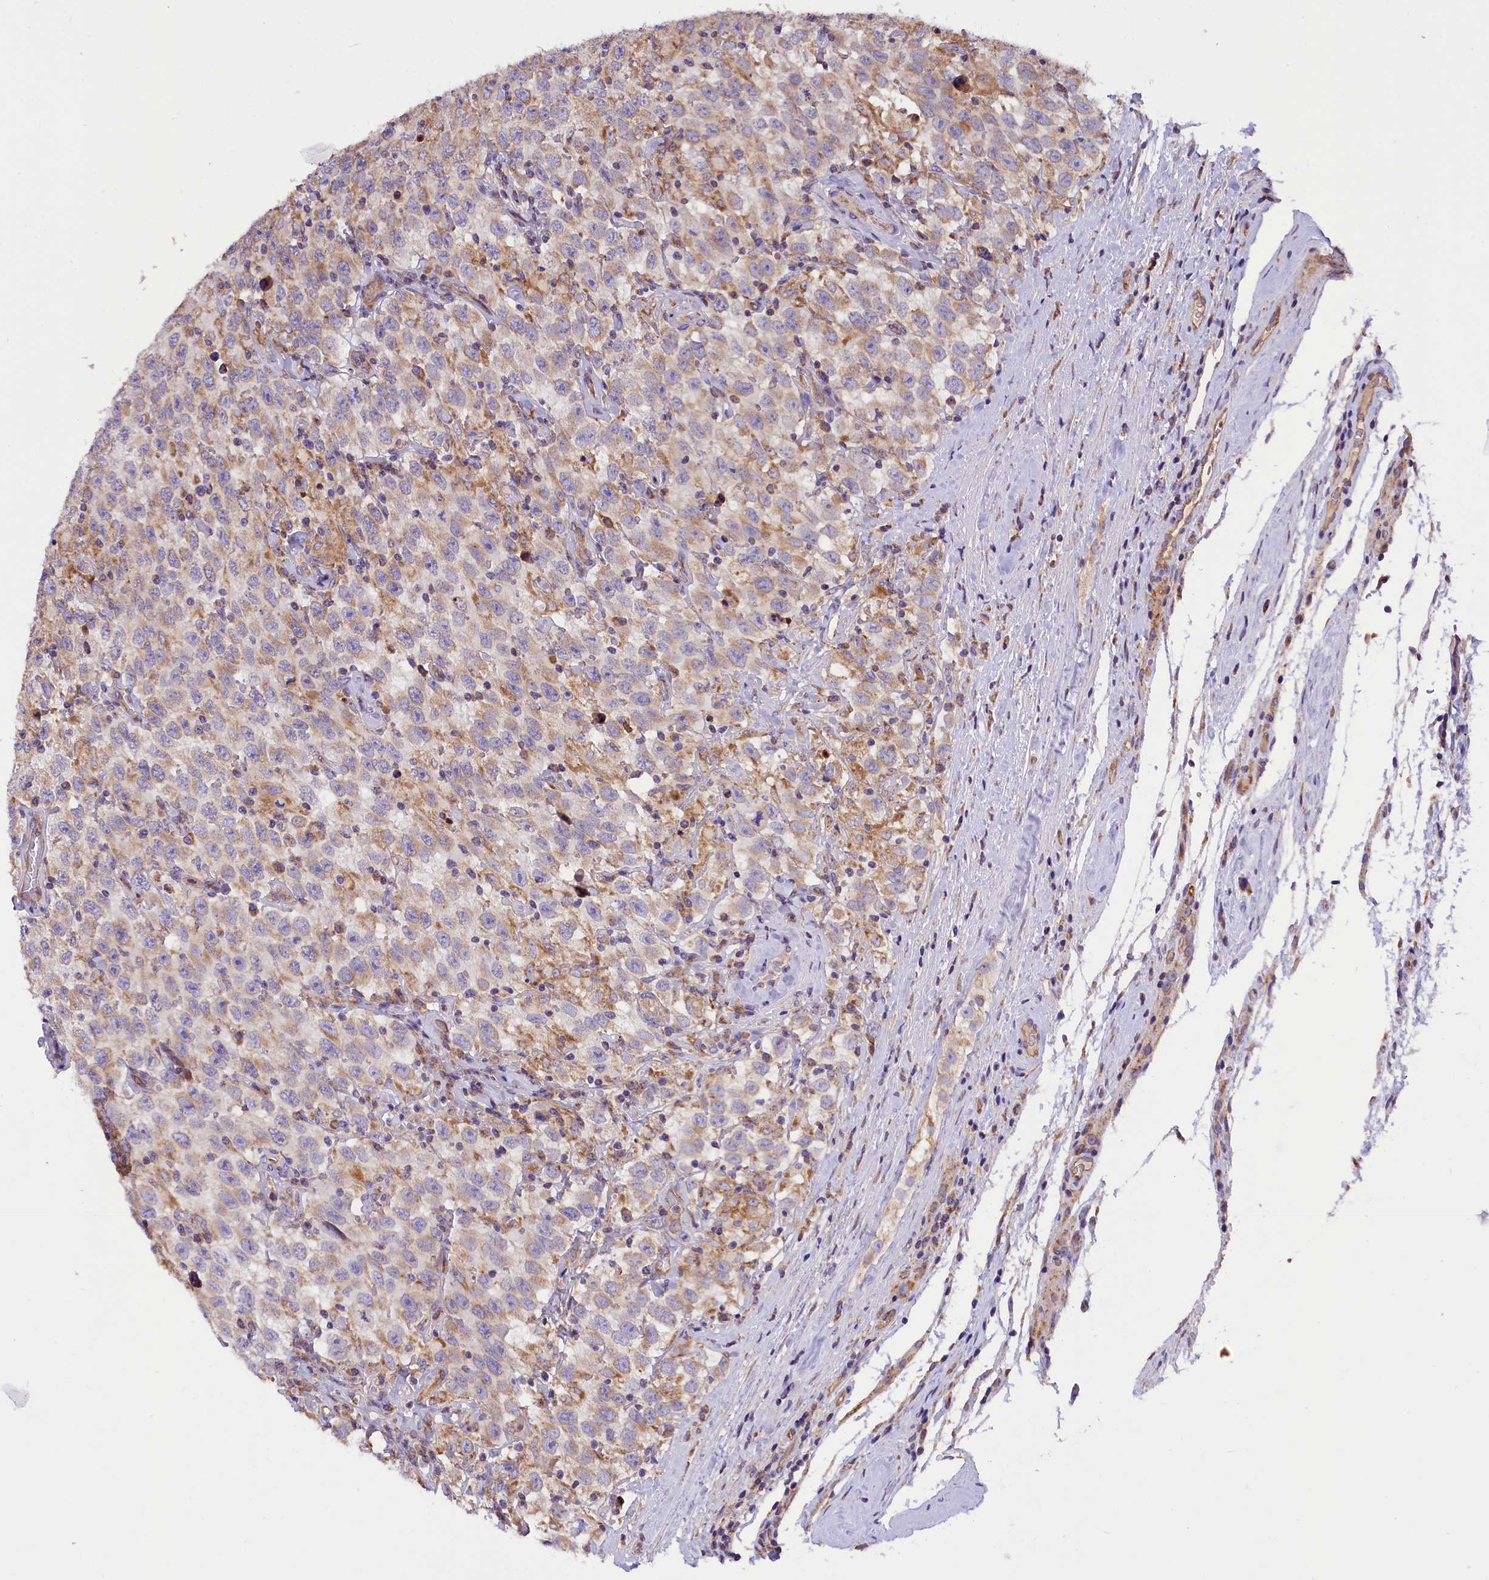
{"staining": {"intensity": "weak", "quantity": "<25%", "location": "cytoplasmic/membranous"}, "tissue": "testis cancer", "cell_type": "Tumor cells", "image_type": "cancer", "snomed": [{"axis": "morphology", "description": "Seminoma, NOS"}, {"axis": "topography", "description": "Testis"}], "caption": "High magnification brightfield microscopy of testis cancer stained with DAB (3,3'-diaminobenzidine) (brown) and counterstained with hematoxylin (blue): tumor cells show no significant expression.", "gene": "DNAJB9", "patient": {"sex": "male", "age": 41}}